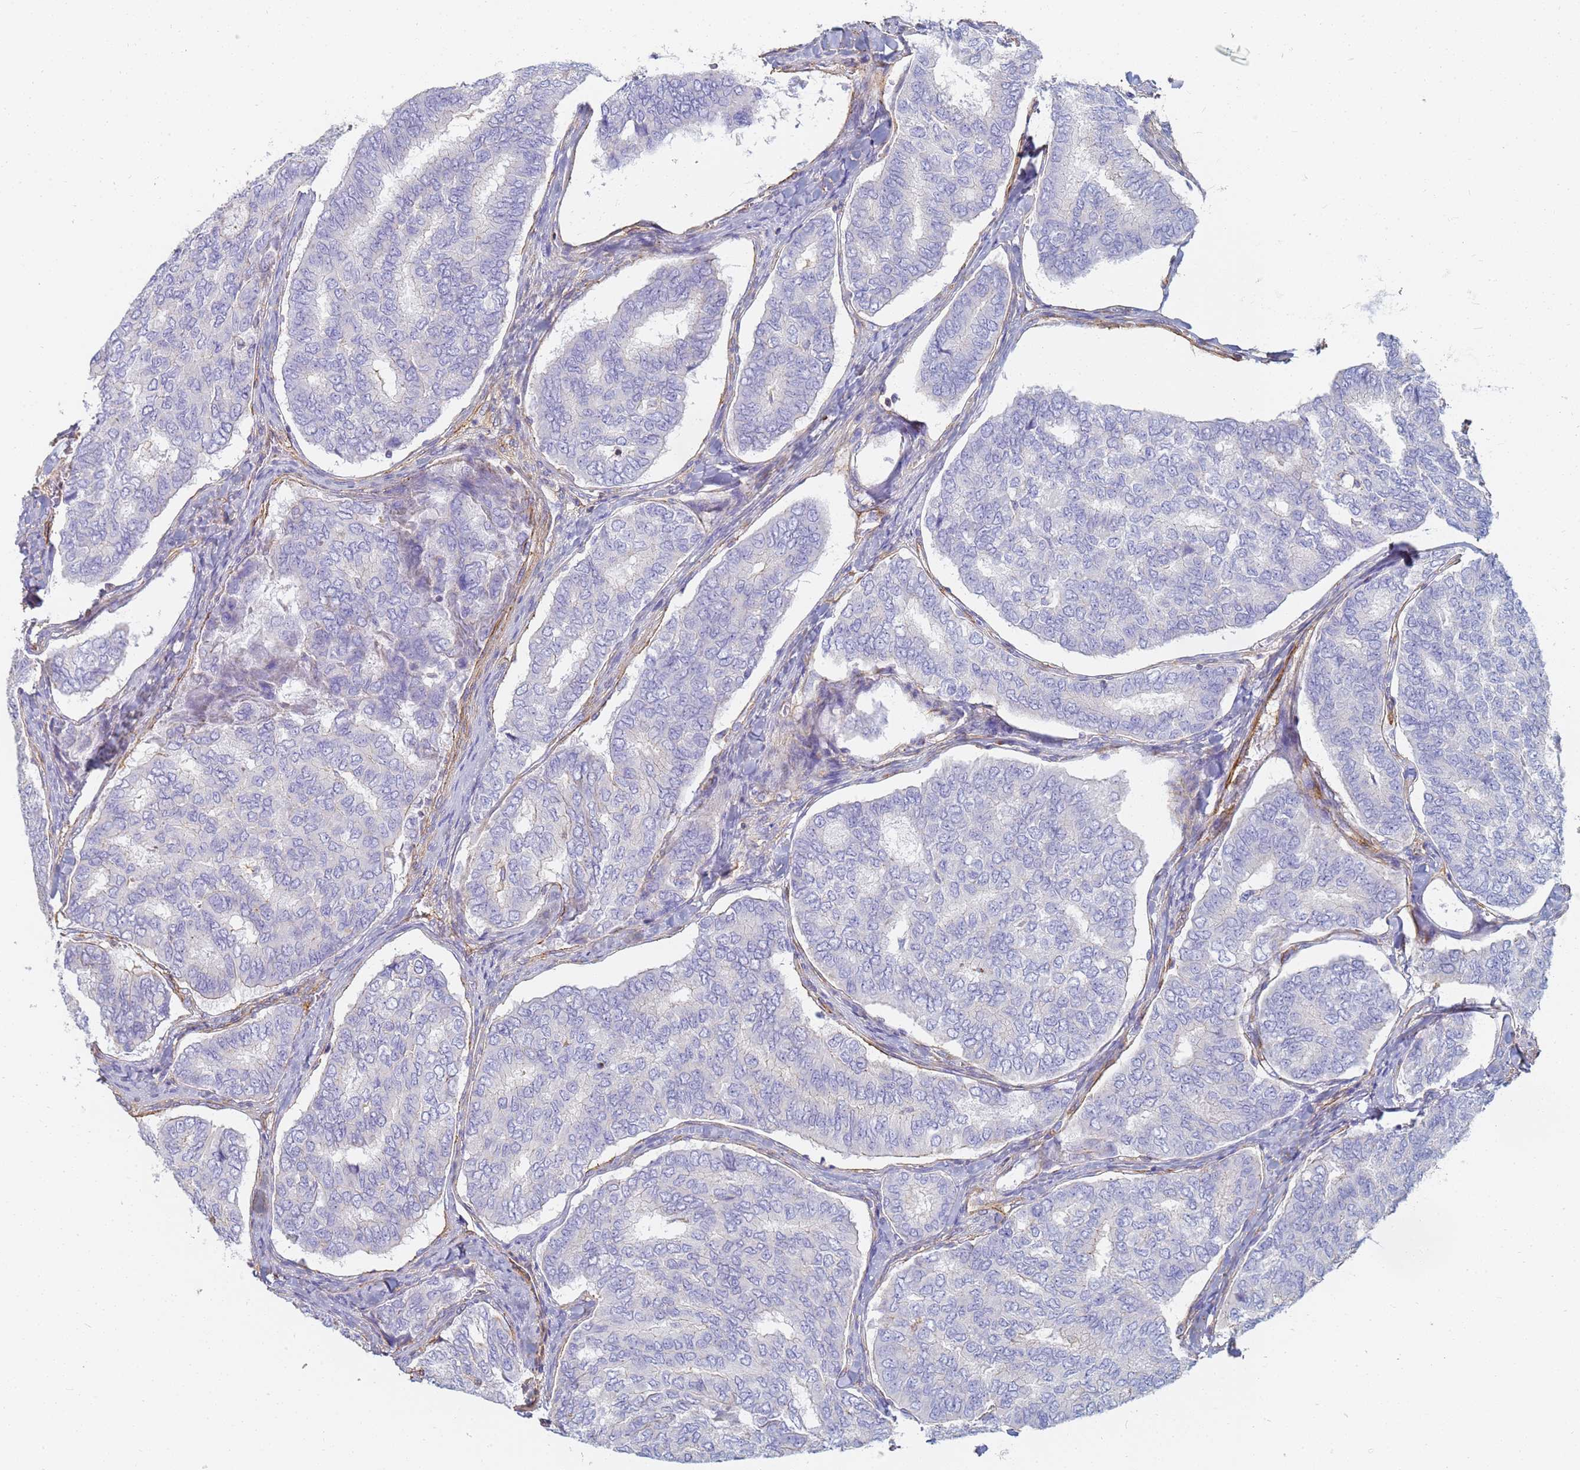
{"staining": {"intensity": "negative", "quantity": "none", "location": "none"}, "tissue": "thyroid cancer", "cell_type": "Tumor cells", "image_type": "cancer", "snomed": [{"axis": "morphology", "description": "Papillary adenocarcinoma, NOS"}, {"axis": "topography", "description": "Thyroid gland"}], "caption": "Tumor cells show no significant staining in papillary adenocarcinoma (thyroid).", "gene": "TPM1", "patient": {"sex": "female", "age": 35}}